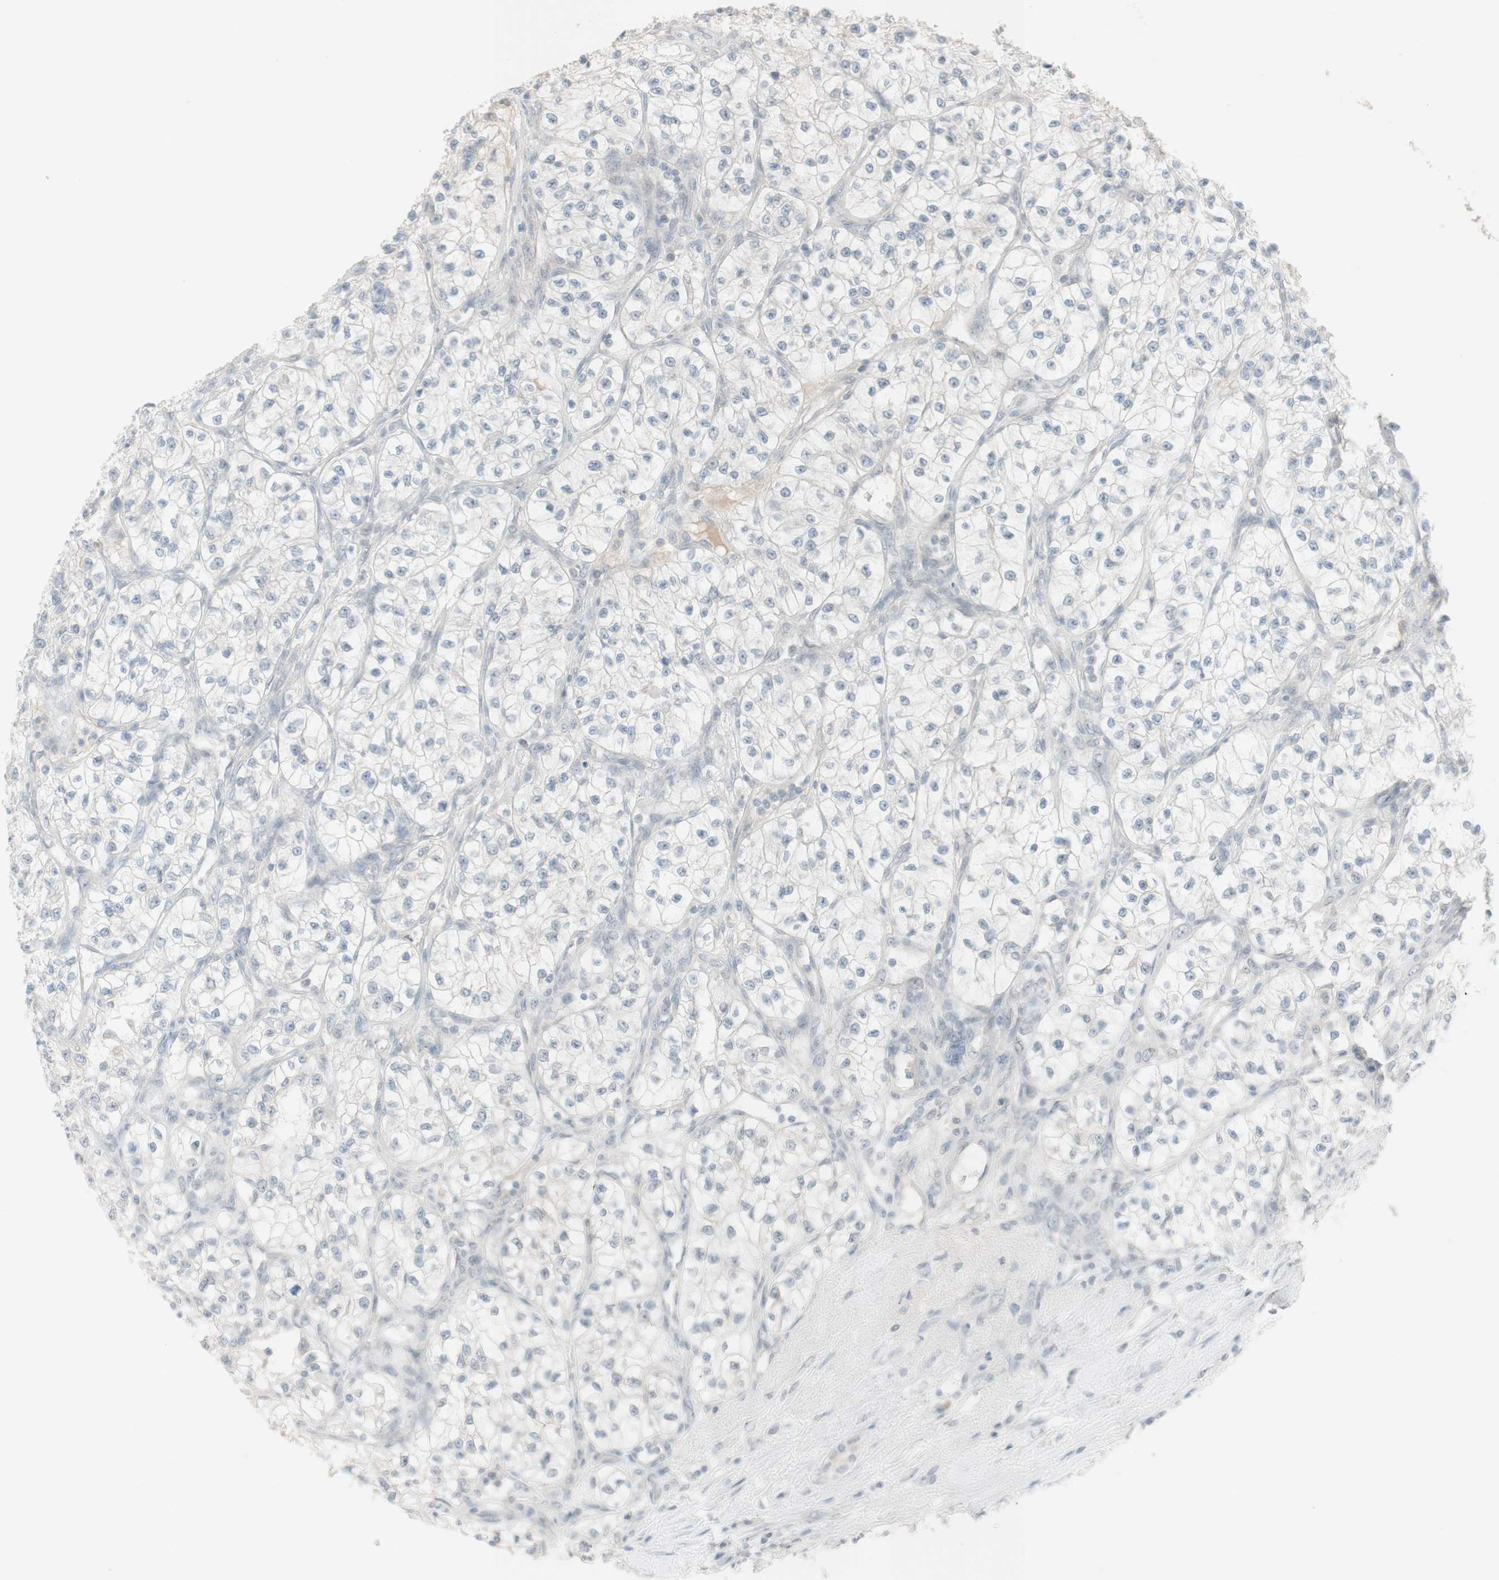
{"staining": {"intensity": "negative", "quantity": "none", "location": "none"}, "tissue": "renal cancer", "cell_type": "Tumor cells", "image_type": "cancer", "snomed": [{"axis": "morphology", "description": "Adenocarcinoma, NOS"}, {"axis": "topography", "description": "Kidney"}], "caption": "This photomicrograph is of renal cancer (adenocarcinoma) stained with immunohistochemistry (IHC) to label a protein in brown with the nuclei are counter-stained blue. There is no positivity in tumor cells.", "gene": "PLCD4", "patient": {"sex": "female", "age": 57}}